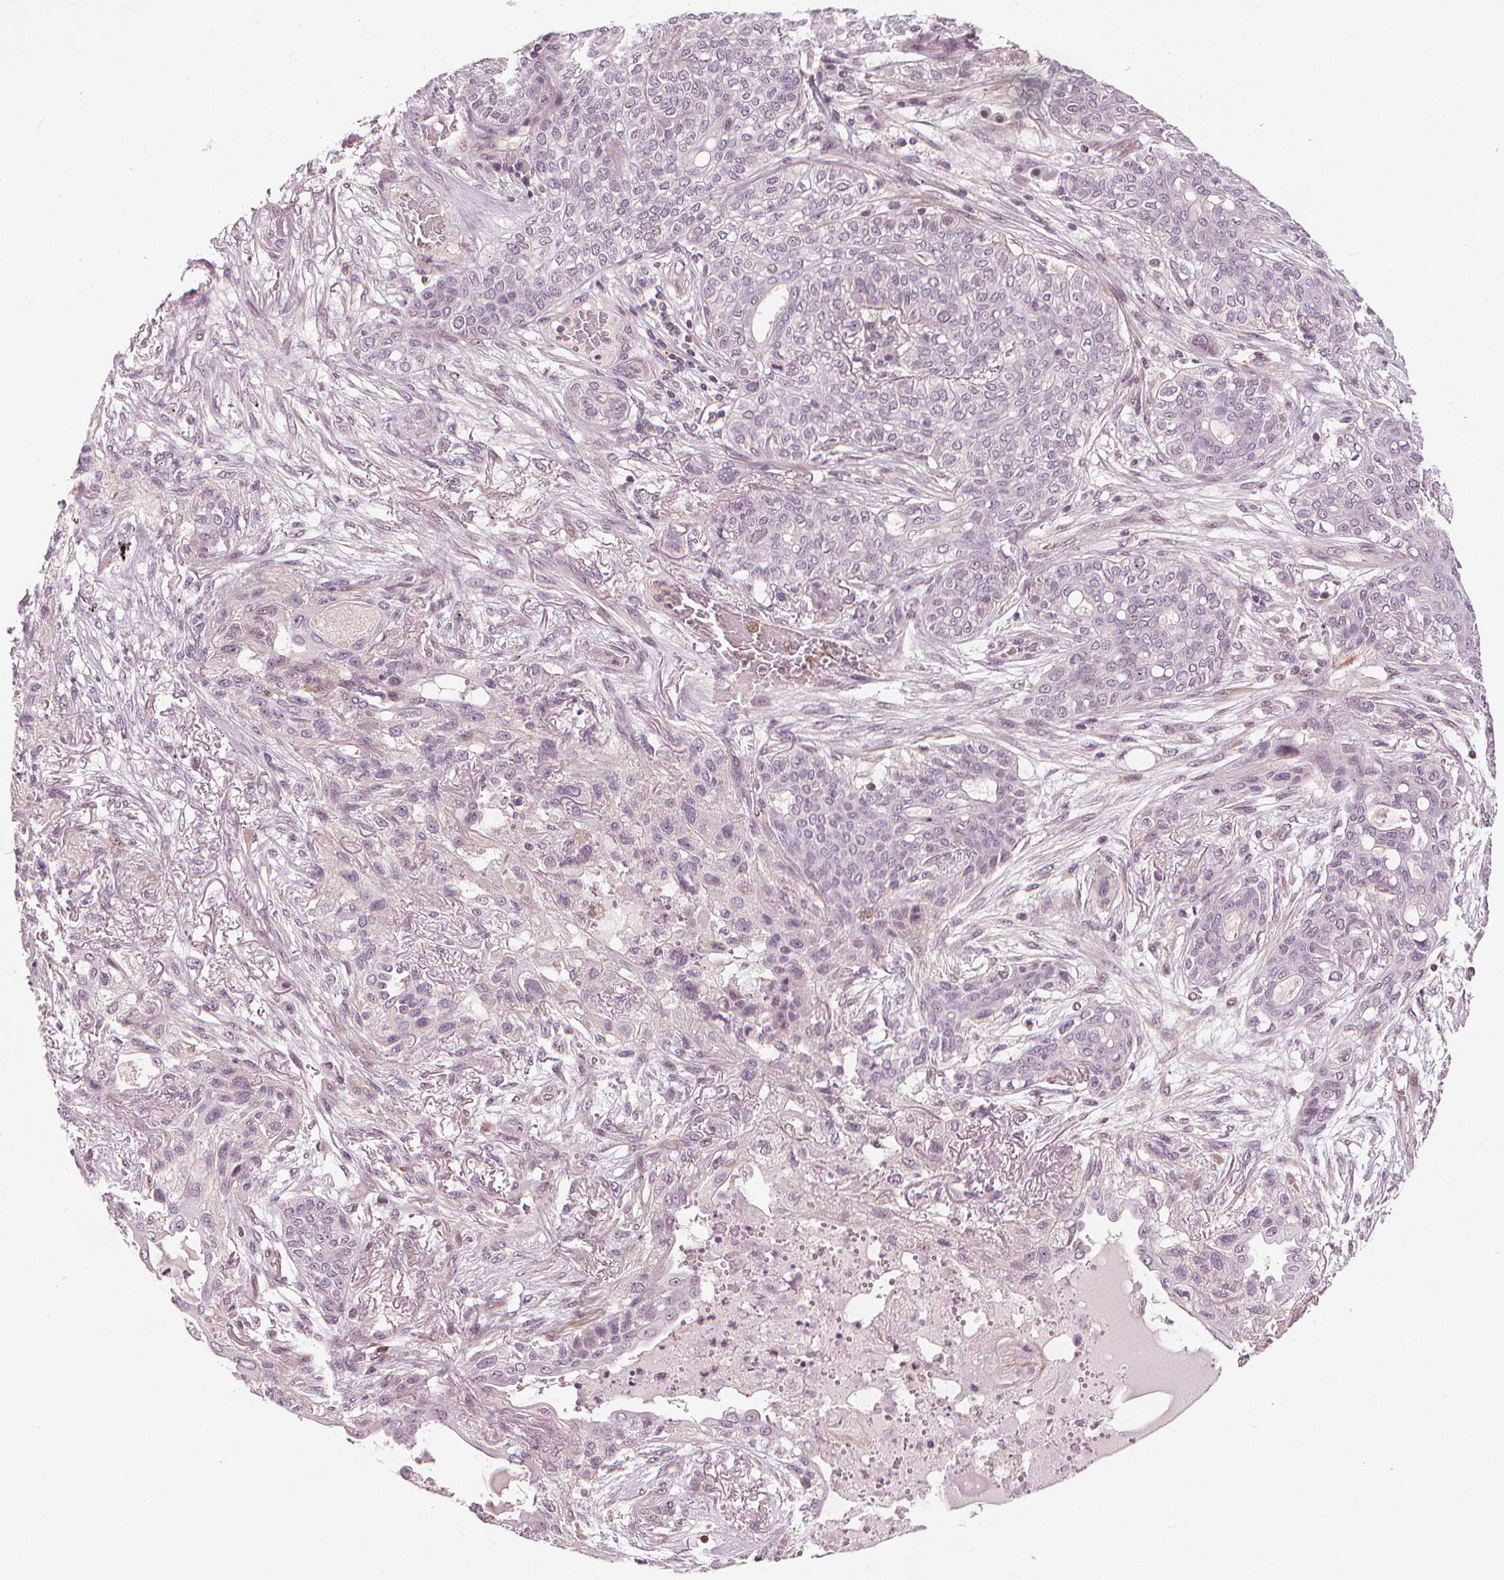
{"staining": {"intensity": "negative", "quantity": "none", "location": "none"}, "tissue": "lung cancer", "cell_type": "Tumor cells", "image_type": "cancer", "snomed": [{"axis": "morphology", "description": "Squamous cell carcinoma, NOS"}, {"axis": "topography", "description": "Lung"}], "caption": "Tumor cells are negative for brown protein staining in squamous cell carcinoma (lung).", "gene": "SLC34A1", "patient": {"sex": "female", "age": 70}}